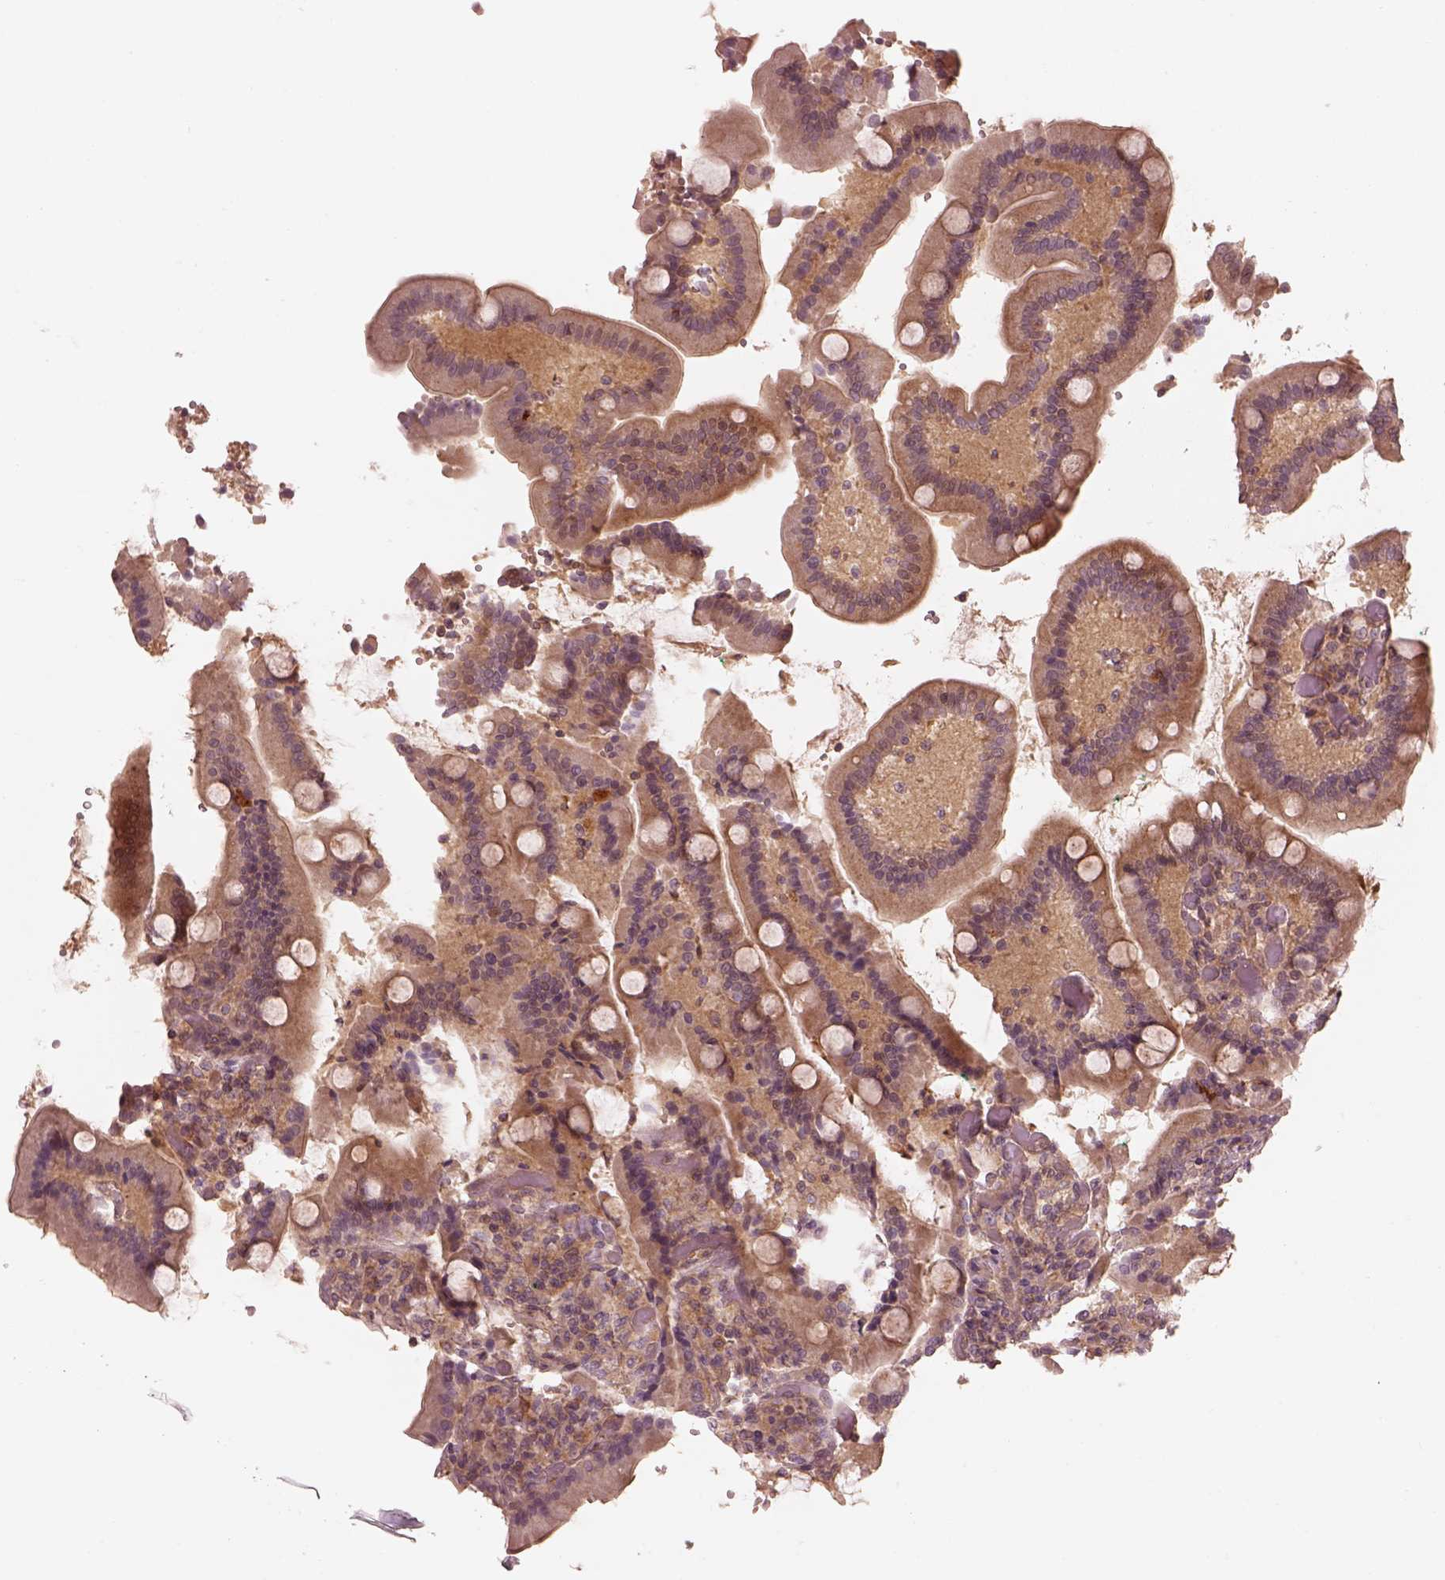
{"staining": {"intensity": "moderate", "quantity": ">75%", "location": "cytoplasmic/membranous"}, "tissue": "duodenum", "cell_type": "Glandular cells", "image_type": "normal", "snomed": [{"axis": "morphology", "description": "Normal tissue, NOS"}, {"axis": "topography", "description": "Duodenum"}], "caption": "Moderate cytoplasmic/membranous protein expression is identified in approximately >75% of glandular cells in duodenum. (Stains: DAB (3,3'-diaminobenzidine) in brown, nuclei in blue, Microscopy: brightfield microscopy at high magnification).", "gene": "FAM107B", "patient": {"sex": "female", "age": 62}}